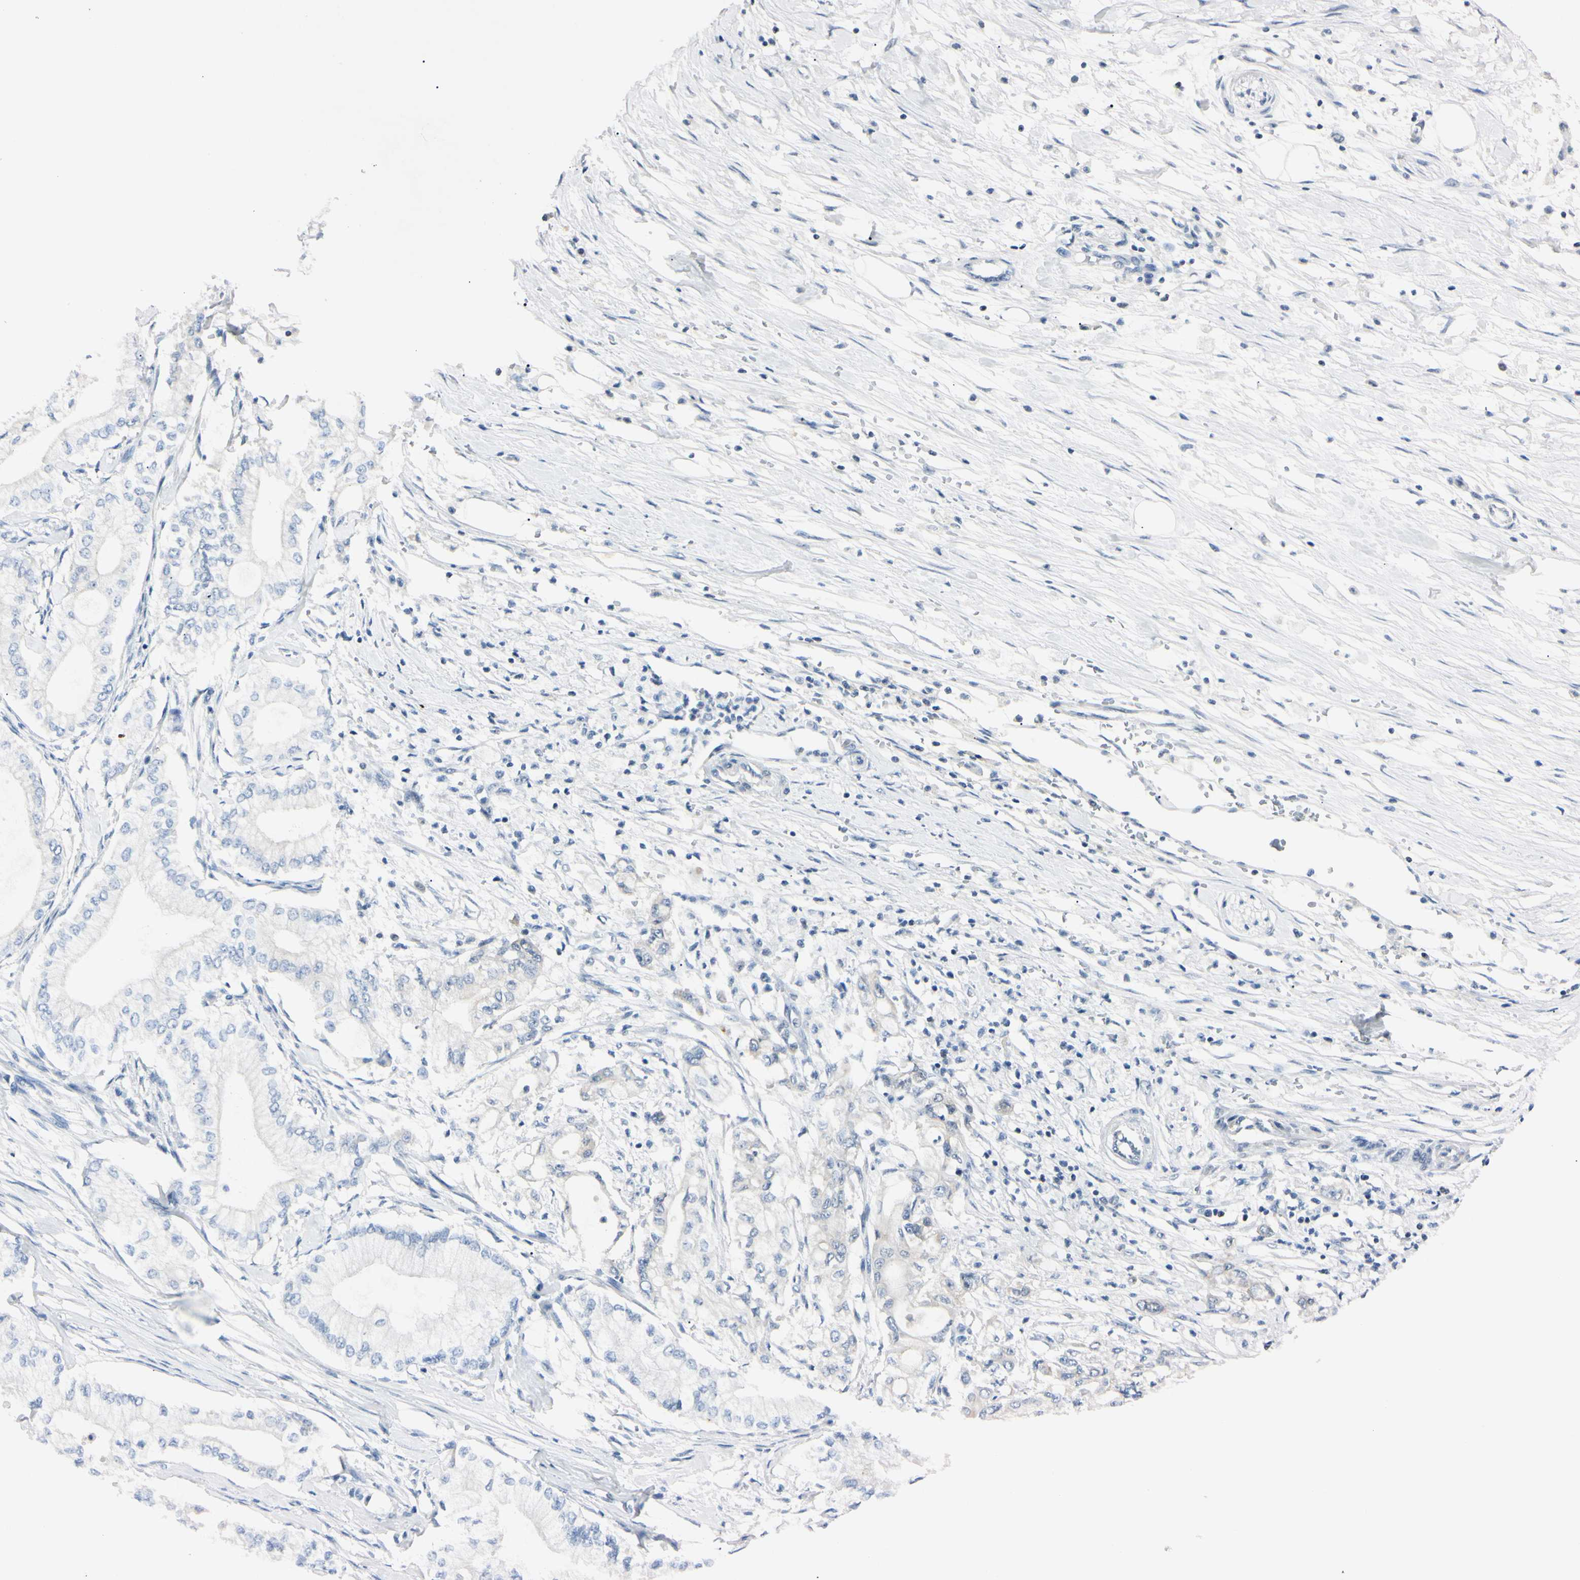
{"staining": {"intensity": "negative", "quantity": "none", "location": "none"}, "tissue": "pancreatic cancer", "cell_type": "Tumor cells", "image_type": "cancer", "snomed": [{"axis": "morphology", "description": "Adenocarcinoma, NOS"}, {"axis": "topography", "description": "Pancreas"}], "caption": "DAB (3,3'-diaminobenzidine) immunohistochemical staining of pancreatic cancer (adenocarcinoma) demonstrates no significant expression in tumor cells.", "gene": "C1orf174", "patient": {"sex": "male", "age": 70}}